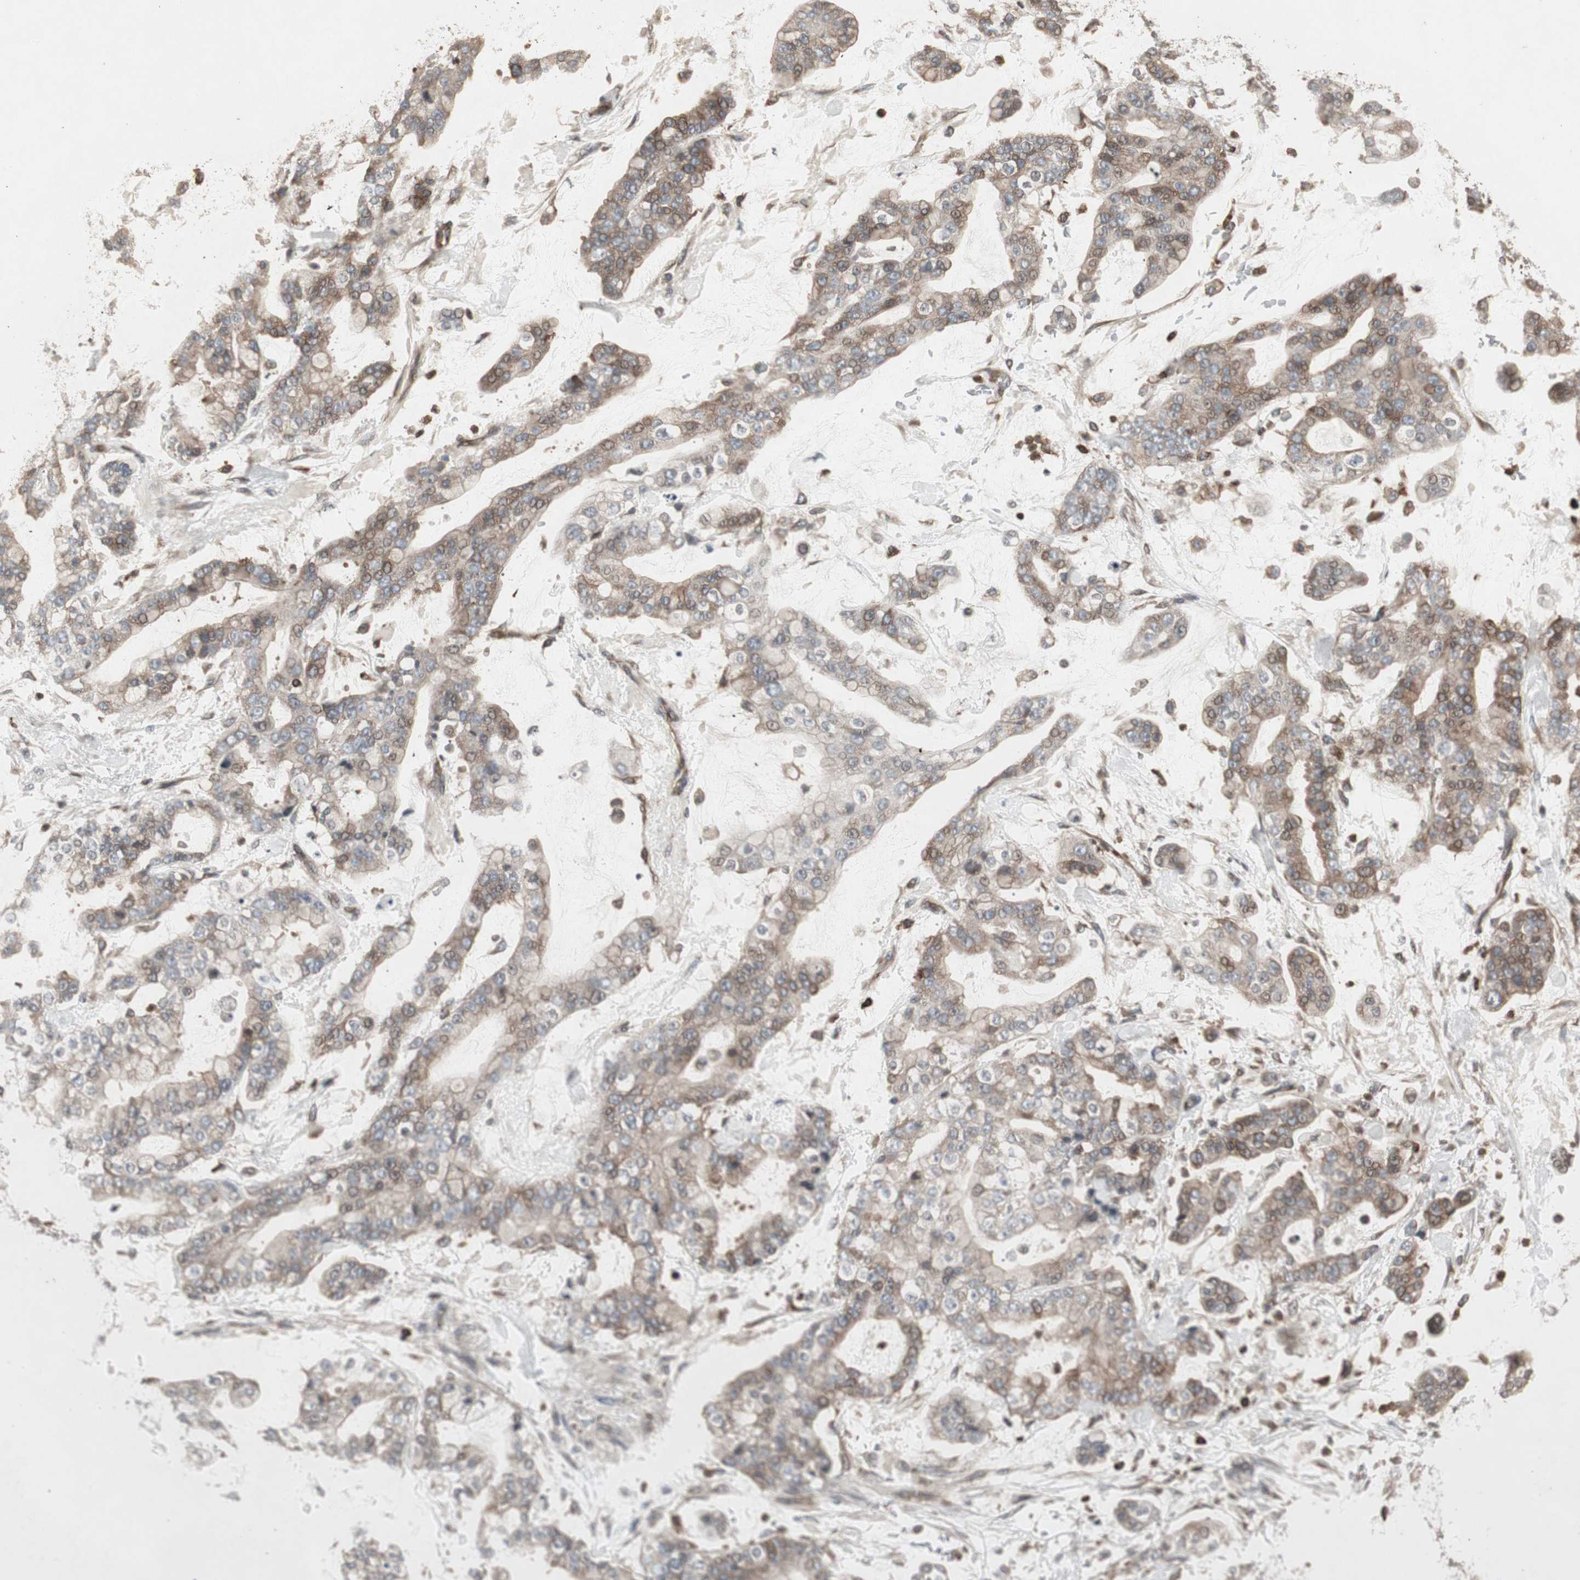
{"staining": {"intensity": "weak", "quantity": ">75%", "location": "cytoplasmic/membranous"}, "tissue": "stomach cancer", "cell_type": "Tumor cells", "image_type": "cancer", "snomed": [{"axis": "morphology", "description": "Normal tissue, NOS"}, {"axis": "morphology", "description": "Adenocarcinoma, NOS"}, {"axis": "topography", "description": "Stomach, upper"}, {"axis": "topography", "description": "Stomach"}], "caption": "Human stomach cancer (adenocarcinoma) stained with a protein marker displays weak staining in tumor cells.", "gene": "ARHGEF1", "patient": {"sex": "male", "age": 76}}